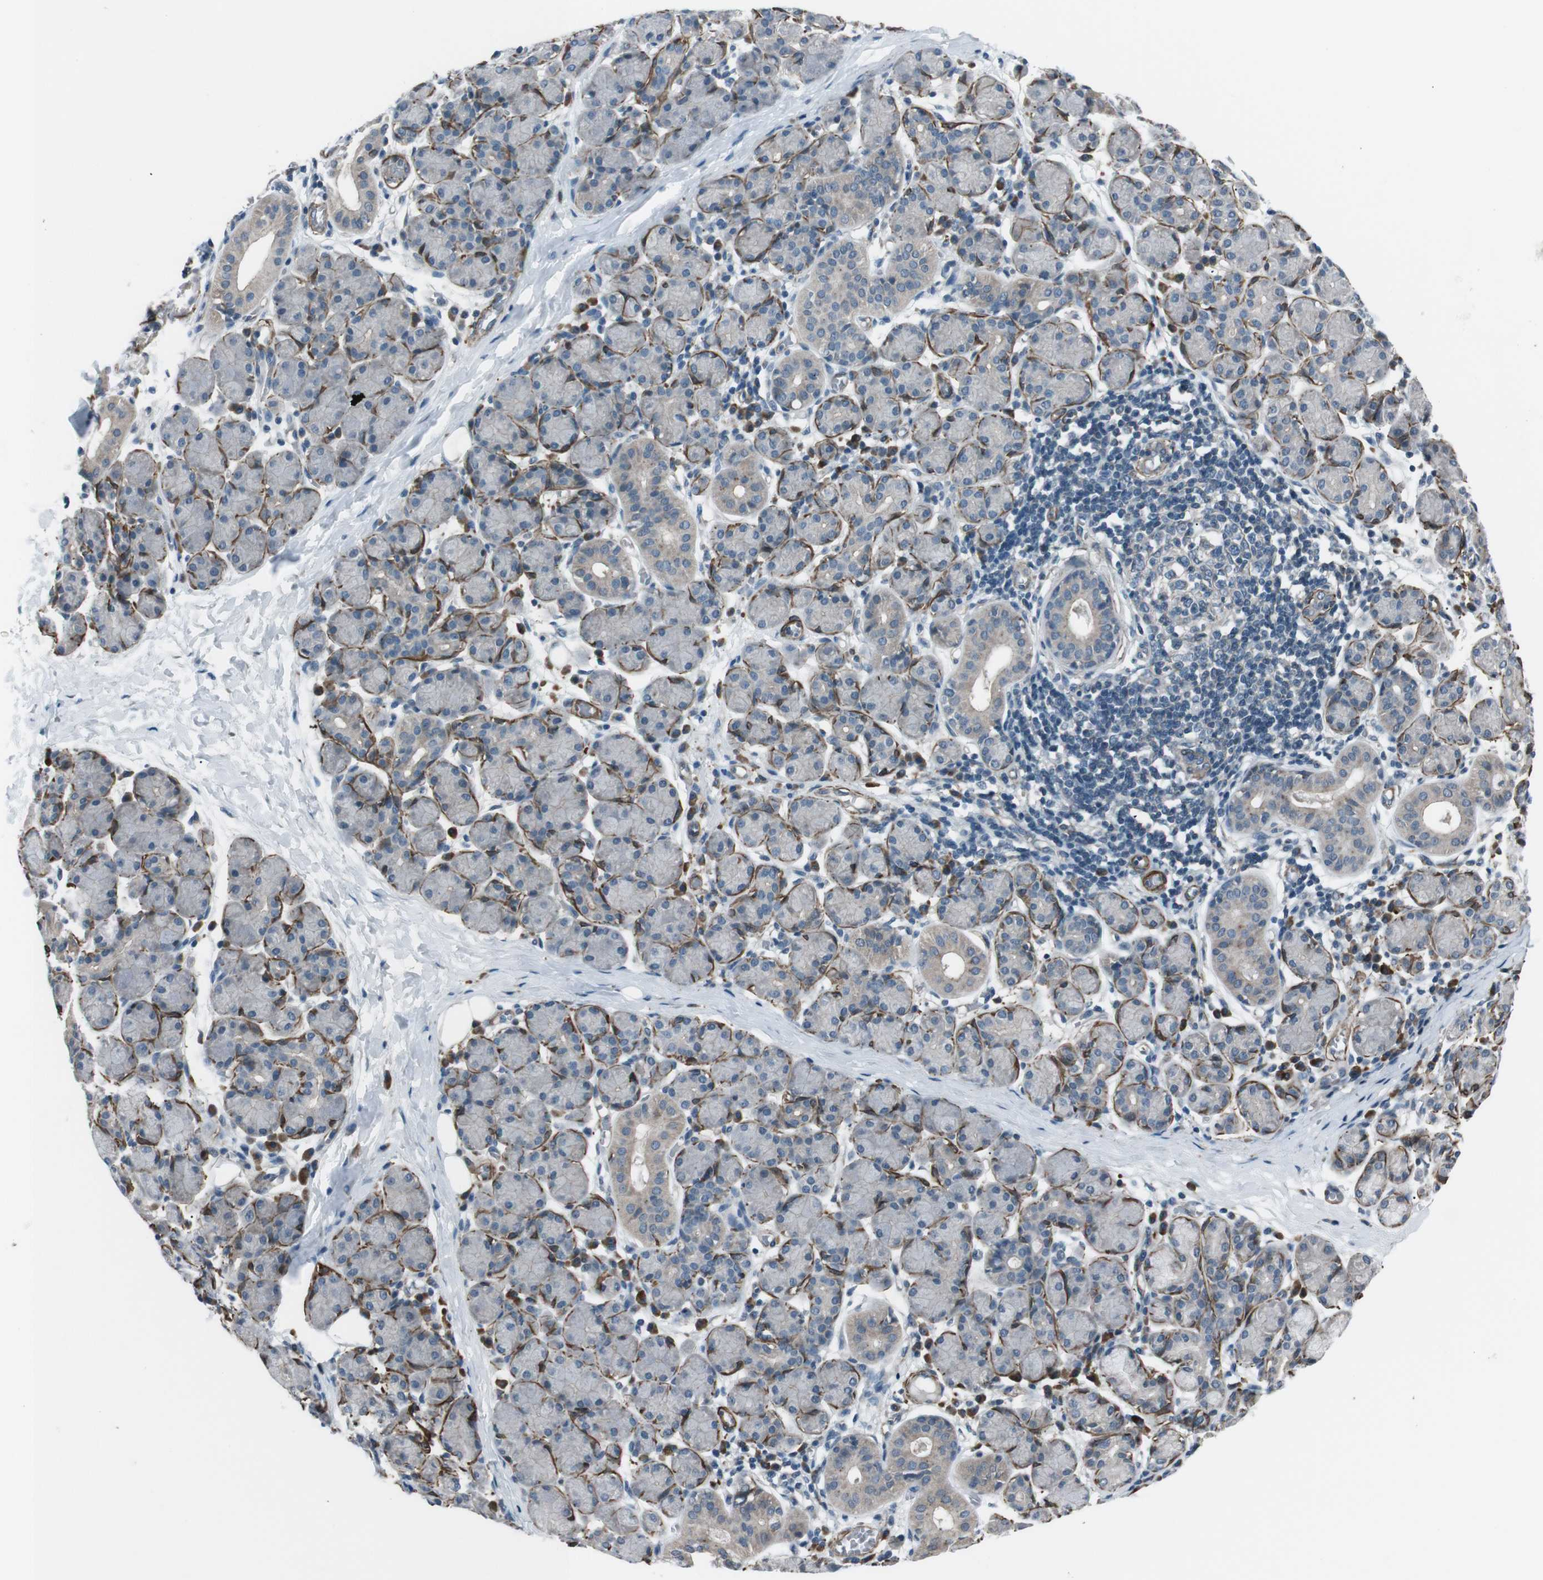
{"staining": {"intensity": "weak", "quantity": "<25%", "location": "cytoplasmic/membranous"}, "tissue": "salivary gland", "cell_type": "Glandular cells", "image_type": "normal", "snomed": [{"axis": "morphology", "description": "Normal tissue, NOS"}, {"axis": "morphology", "description": "Inflammation, NOS"}, {"axis": "topography", "description": "Lymph node"}, {"axis": "topography", "description": "Salivary gland"}], "caption": "IHC of unremarkable human salivary gland demonstrates no staining in glandular cells.", "gene": "PDLIM5", "patient": {"sex": "male", "age": 3}}